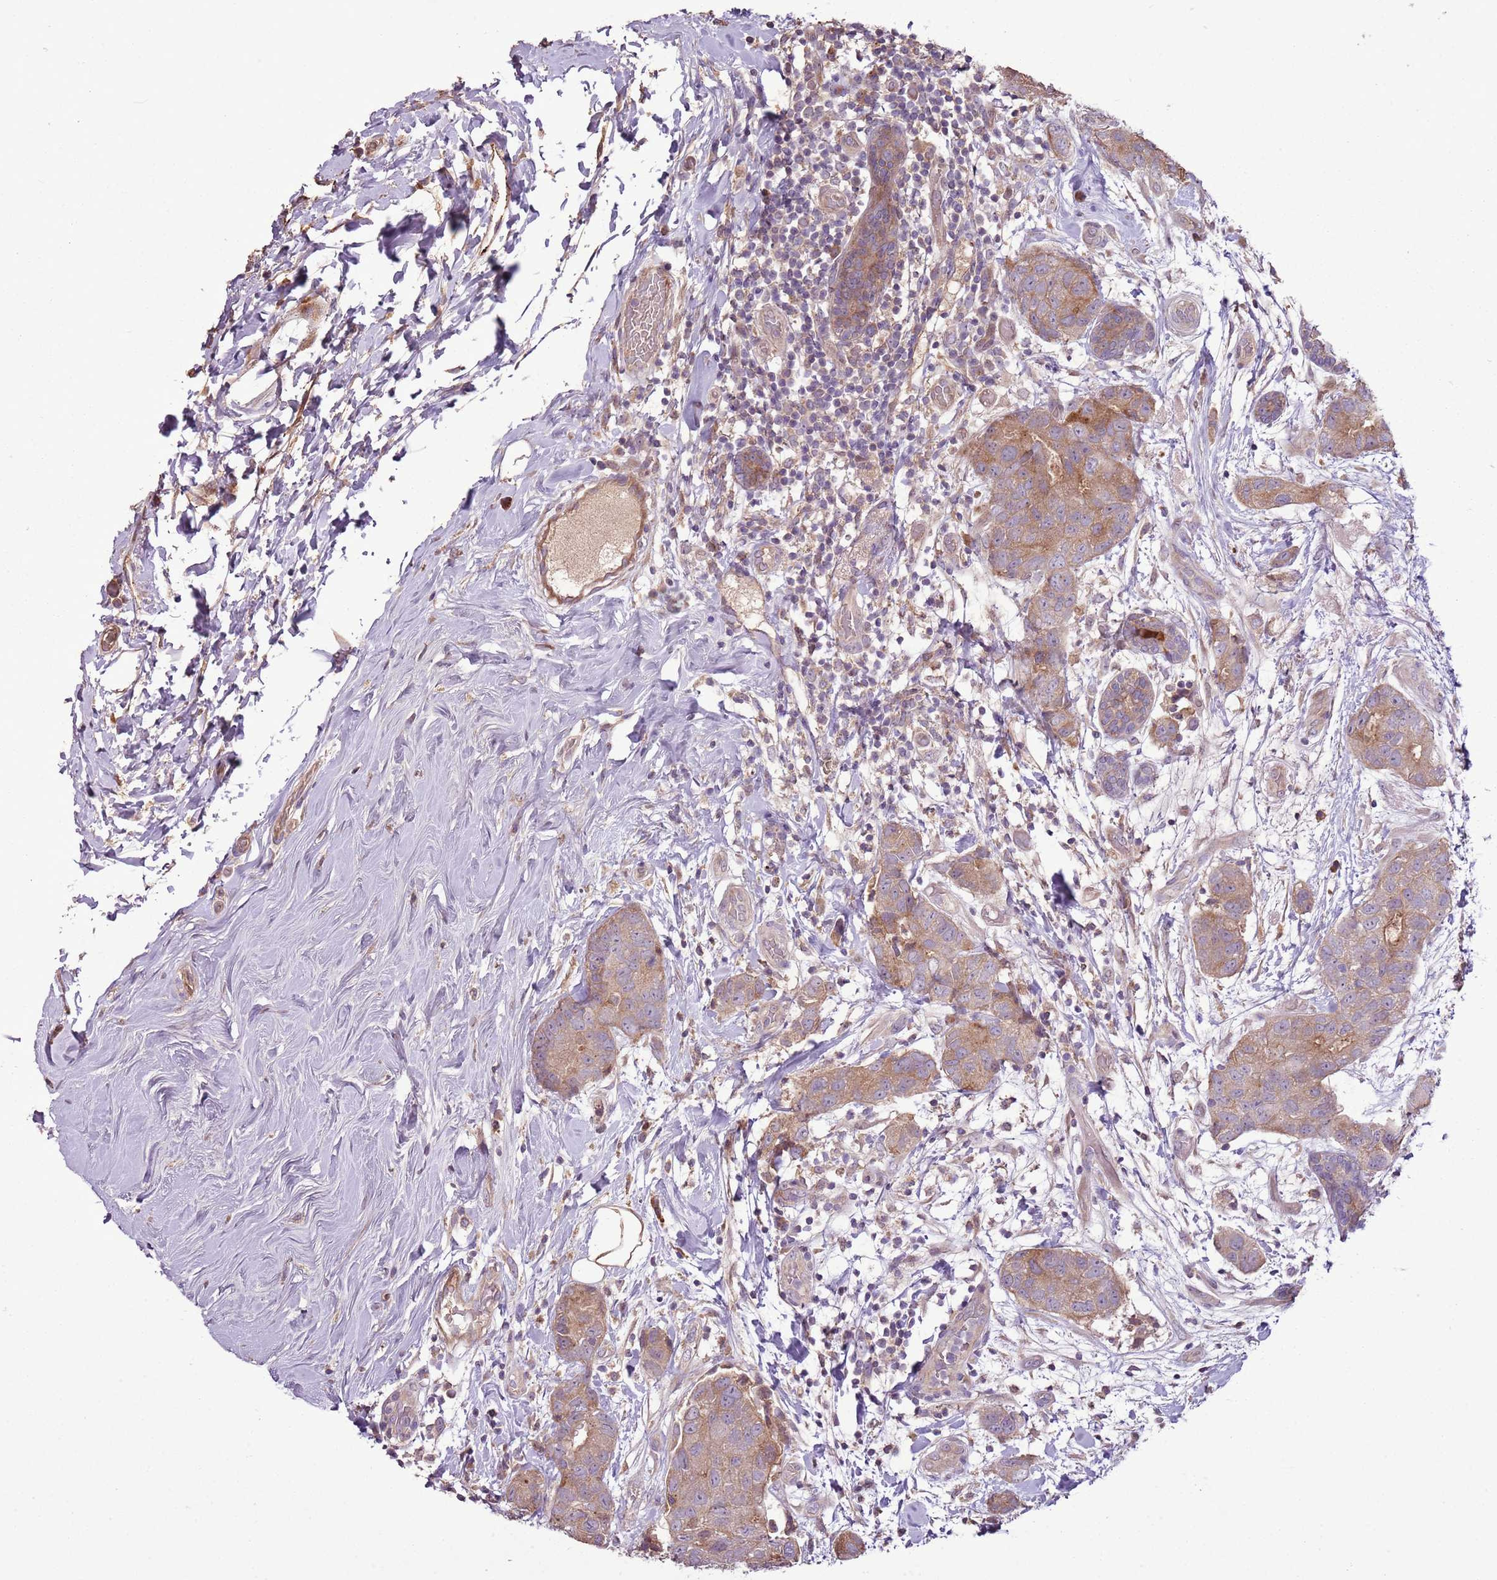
{"staining": {"intensity": "moderate", "quantity": ">75%", "location": "cytoplasmic/membranous"}, "tissue": "breast cancer", "cell_type": "Tumor cells", "image_type": "cancer", "snomed": [{"axis": "morphology", "description": "Duct carcinoma"}, {"axis": "topography", "description": "Breast"}], "caption": "The micrograph displays staining of breast cancer, revealing moderate cytoplasmic/membranous protein expression (brown color) within tumor cells.", "gene": "ANKRD24", "patient": {"sex": "female", "age": 62}}